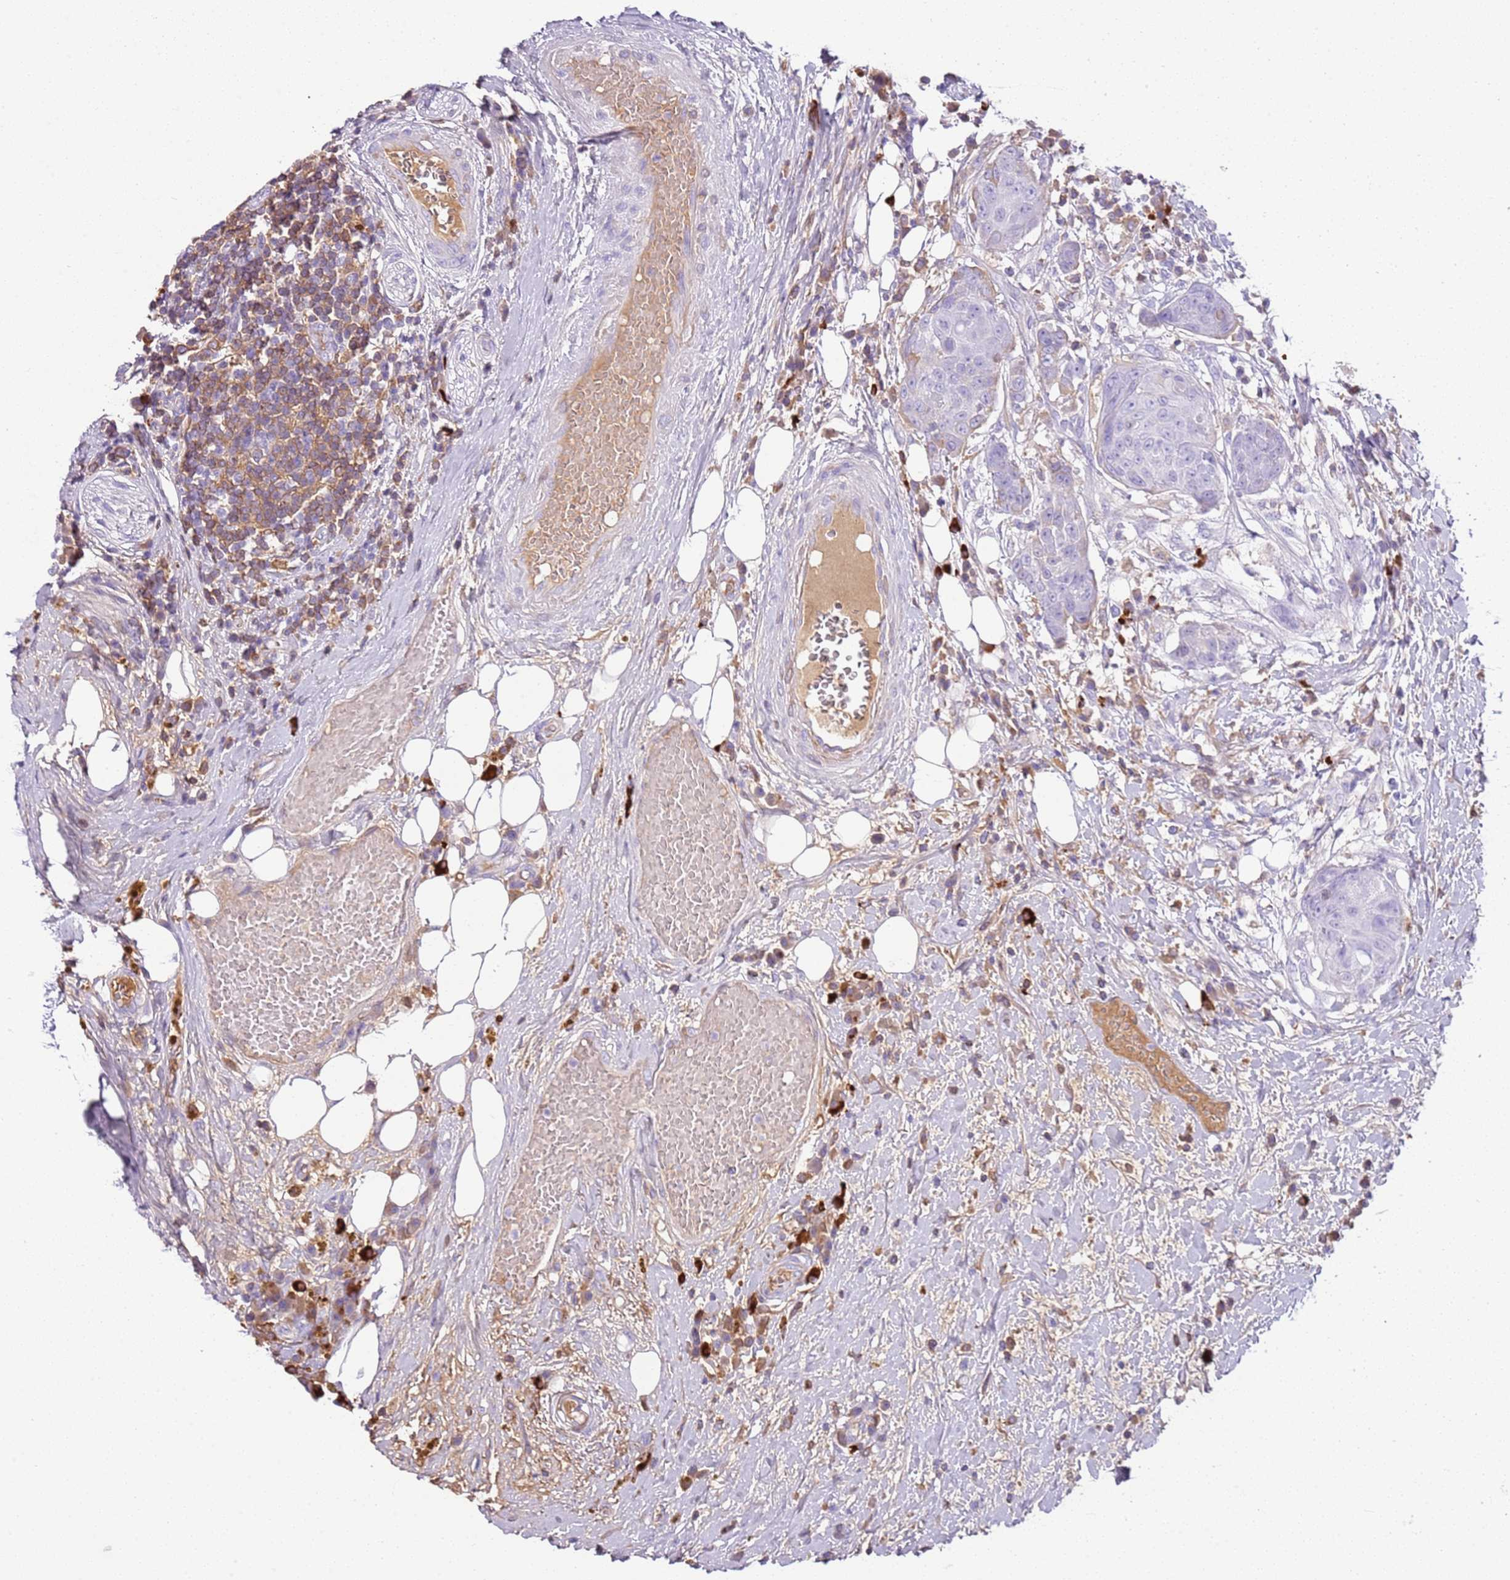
{"staining": {"intensity": "negative", "quantity": "none", "location": "none"}, "tissue": "urothelial cancer", "cell_type": "Tumor cells", "image_type": "cancer", "snomed": [{"axis": "morphology", "description": "Urothelial carcinoma, High grade"}, {"axis": "topography", "description": "Urinary bladder"}], "caption": "IHC histopathology image of urothelial cancer stained for a protein (brown), which shows no staining in tumor cells. The staining is performed using DAB (3,3'-diaminobenzidine) brown chromogen with nuclei counter-stained in using hematoxylin.", "gene": "IGKV3D-11", "patient": {"sex": "female", "age": 63}}